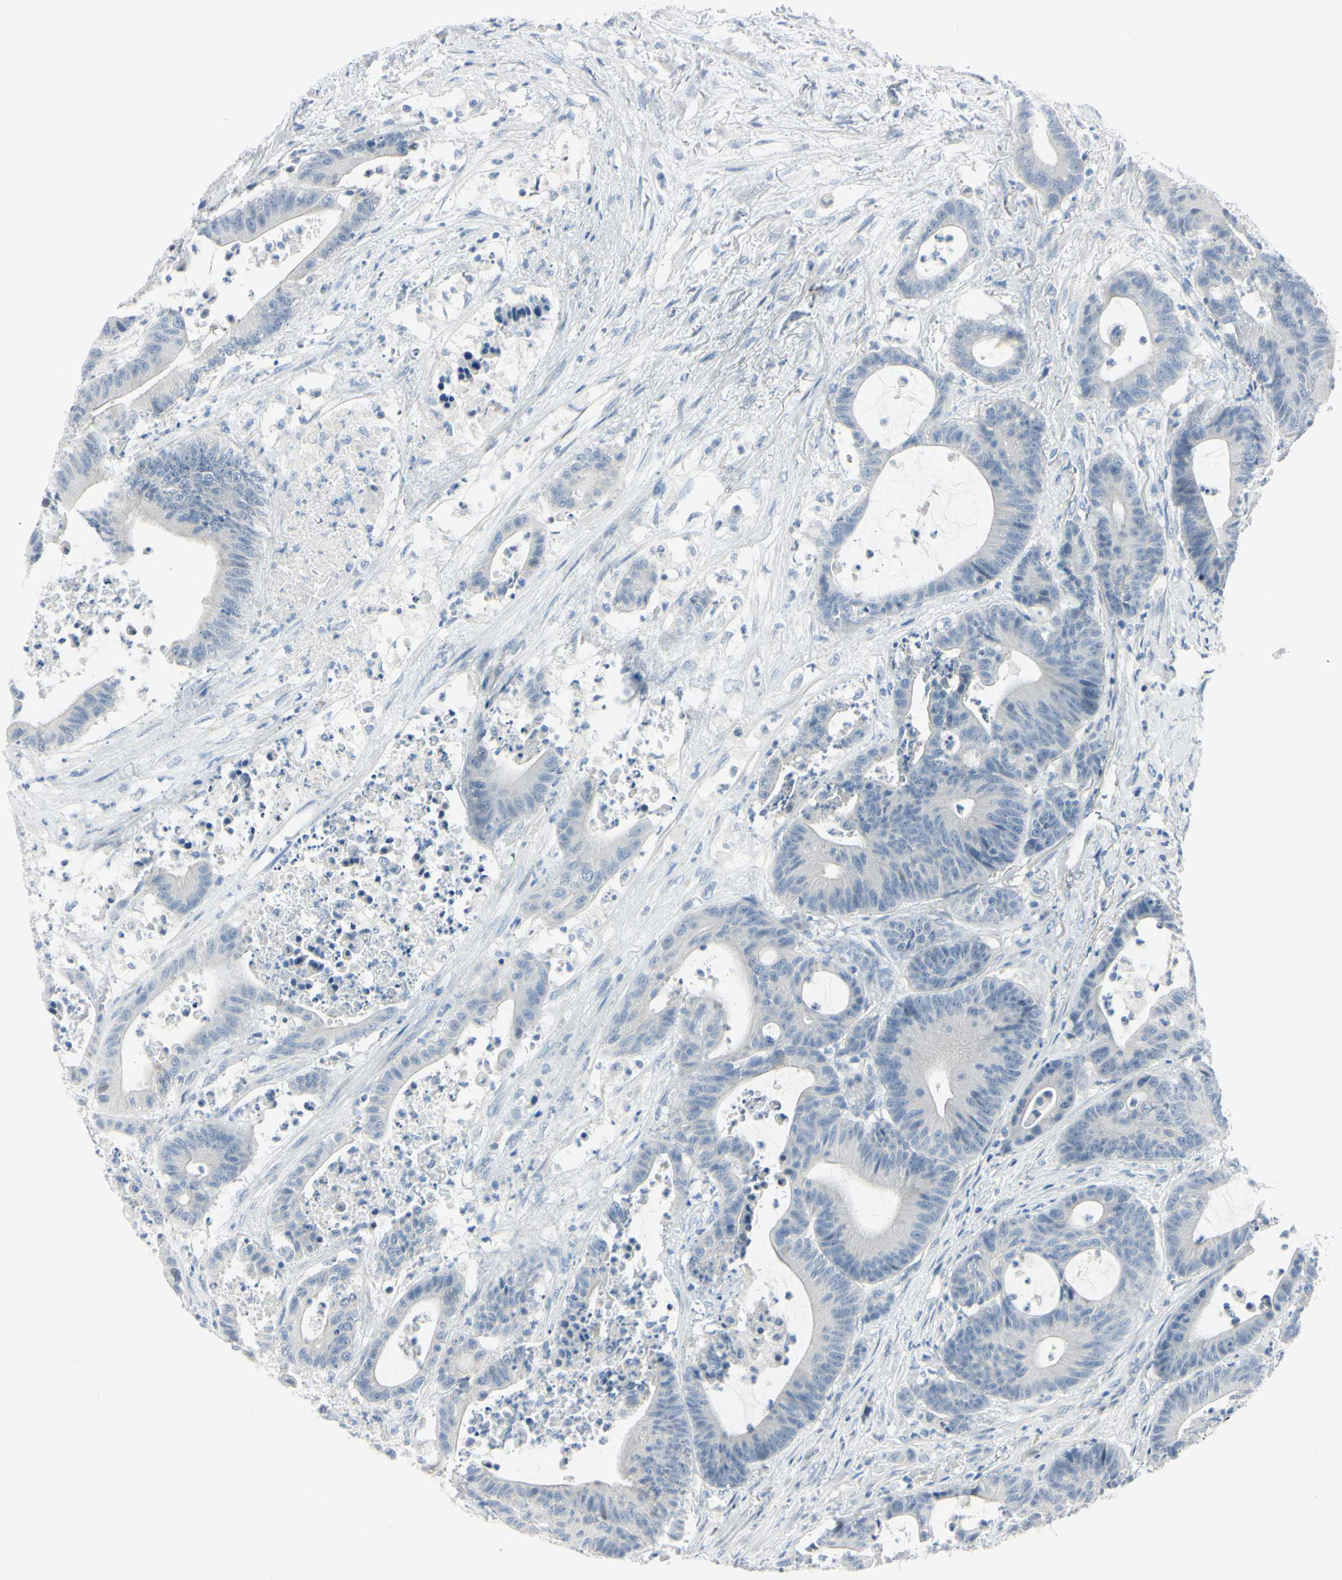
{"staining": {"intensity": "negative", "quantity": "none", "location": "none"}, "tissue": "colorectal cancer", "cell_type": "Tumor cells", "image_type": "cancer", "snomed": [{"axis": "morphology", "description": "Adenocarcinoma, NOS"}, {"axis": "topography", "description": "Colon"}], "caption": "The IHC micrograph has no significant staining in tumor cells of adenocarcinoma (colorectal) tissue.", "gene": "ASB9", "patient": {"sex": "female", "age": 84}}